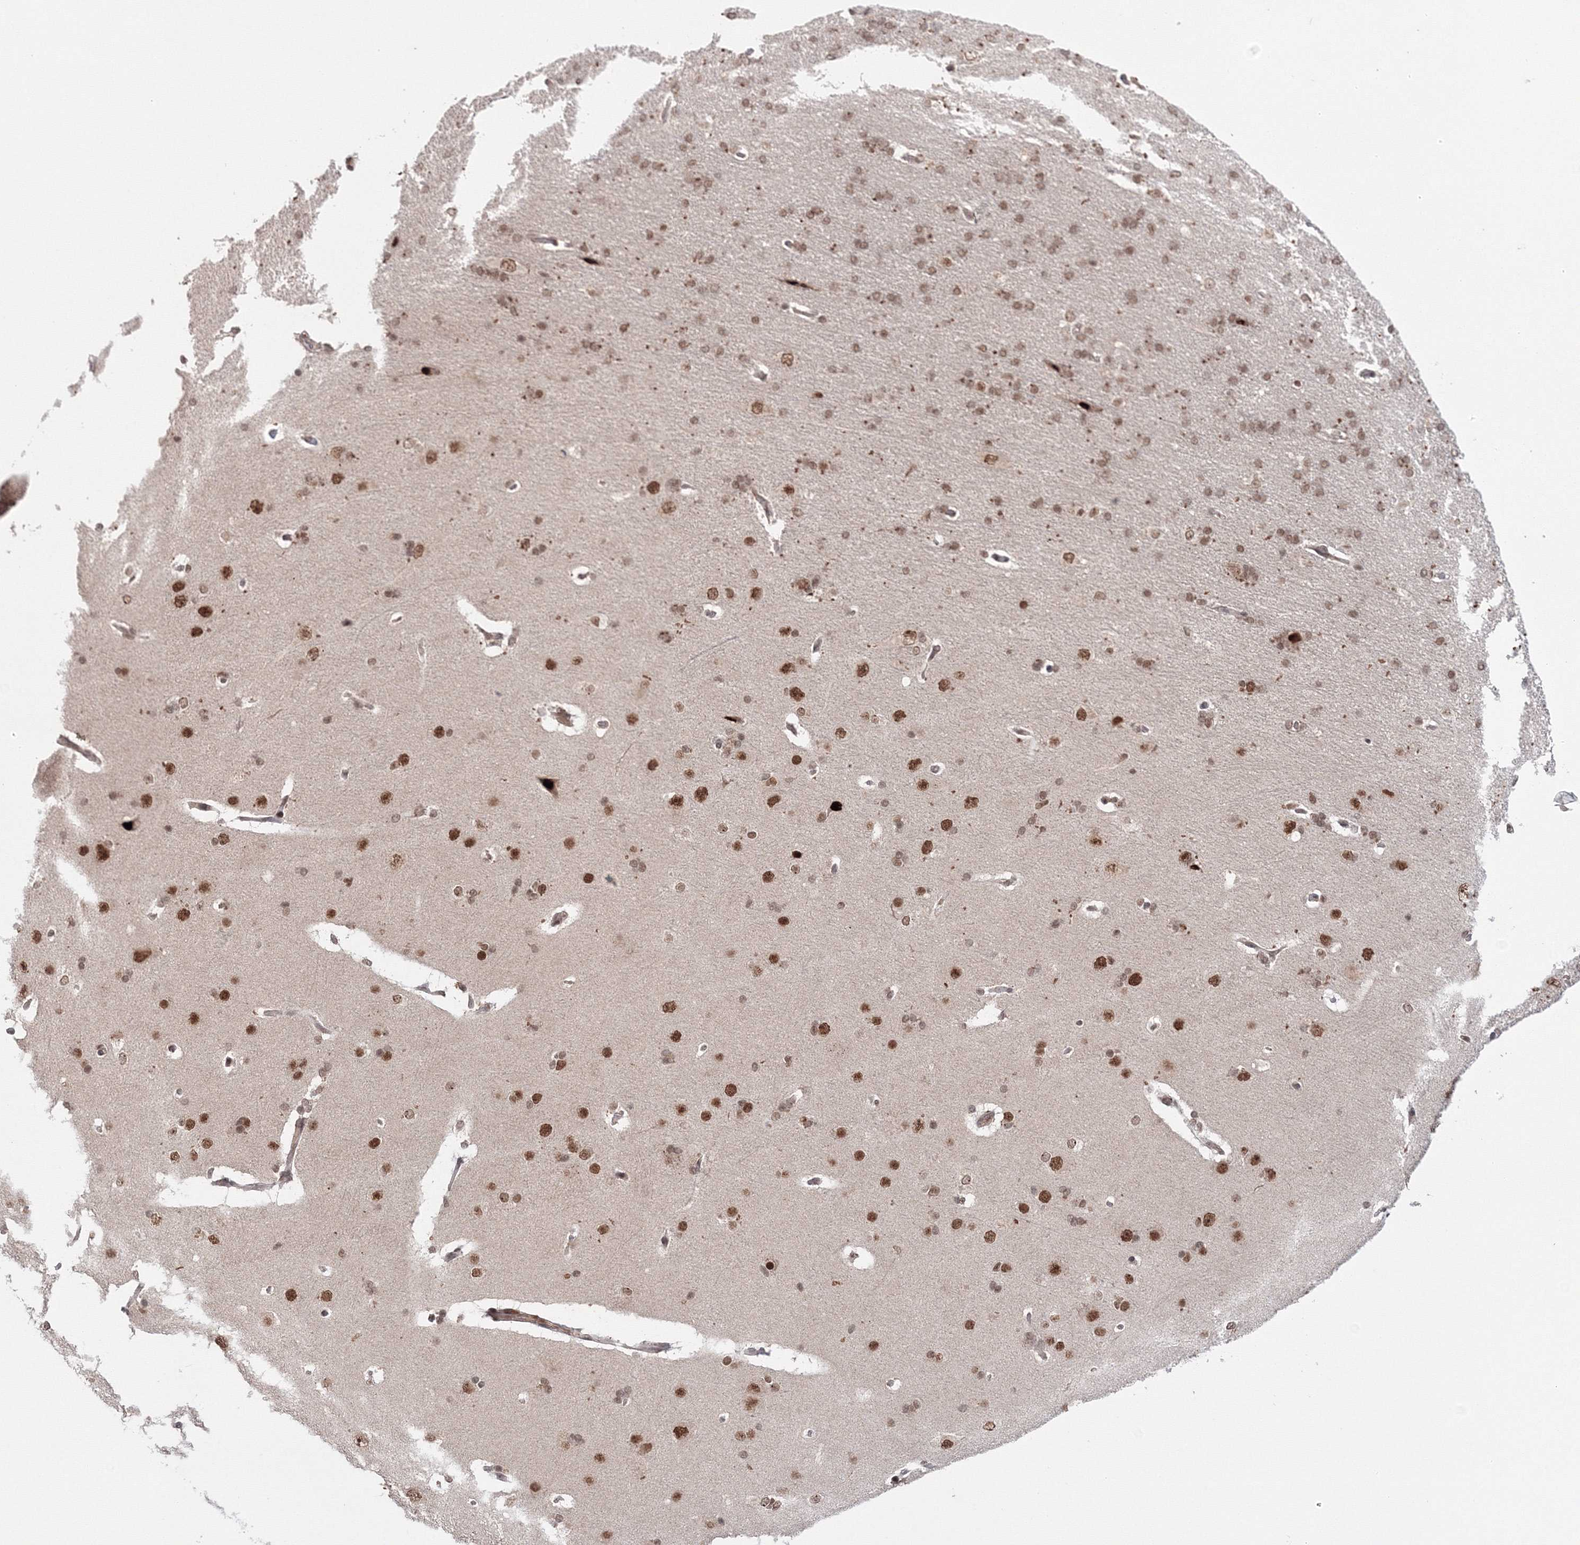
{"staining": {"intensity": "moderate", "quantity": ">75%", "location": "cytoplasmic/membranous,nuclear"}, "tissue": "cerebral cortex", "cell_type": "Endothelial cells", "image_type": "normal", "snomed": [{"axis": "morphology", "description": "Normal tissue, NOS"}, {"axis": "topography", "description": "Cerebral cortex"}], "caption": "A brown stain labels moderate cytoplasmic/membranous,nuclear staining of a protein in endothelial cells of benign human cerebral cortex. (IHC, brightfield microscopy, high magnification).", "gene": "NOA1", "patient": {"sex": "male", "age": 62}}